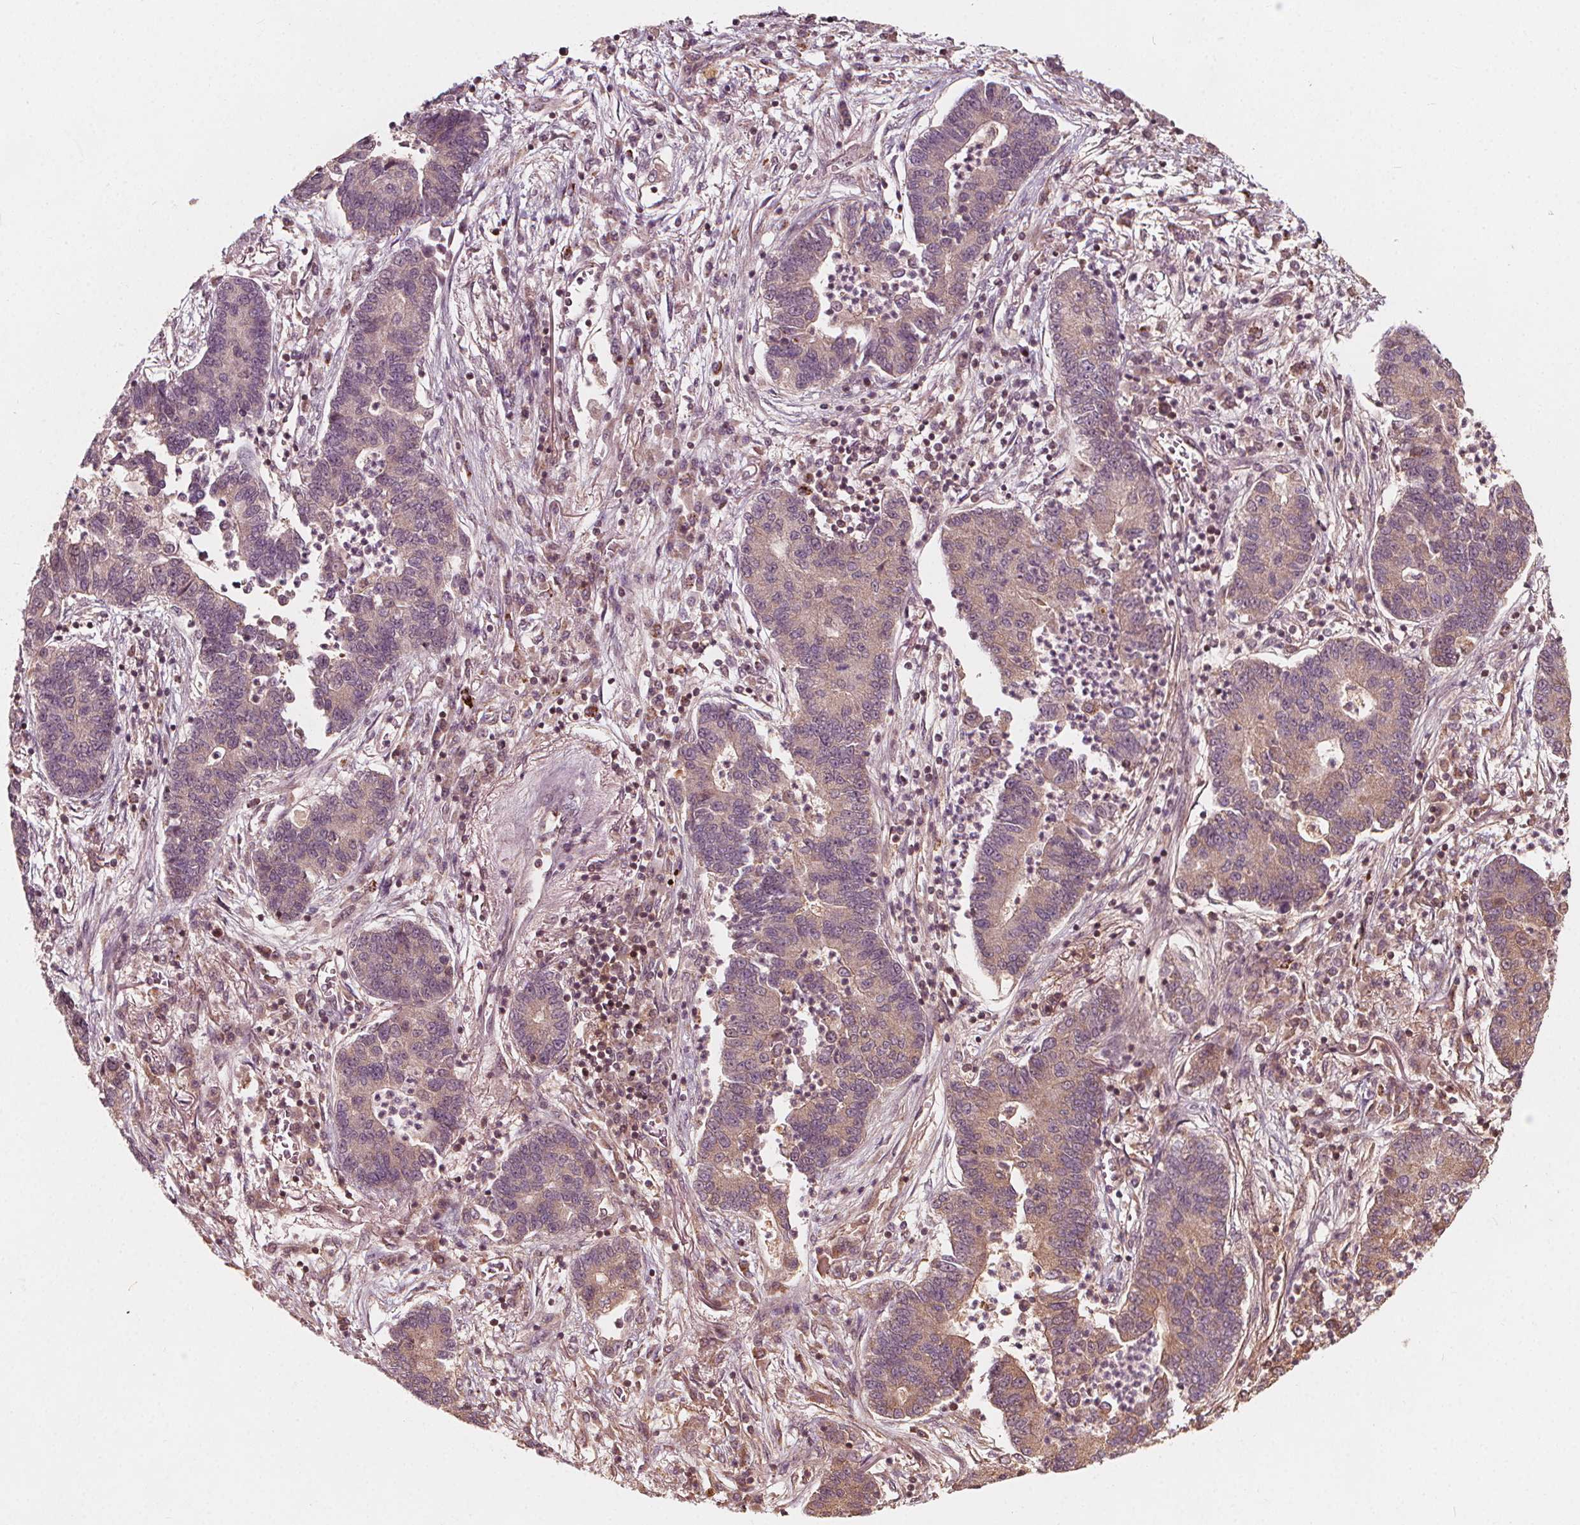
{"staining": {"intensity": "negative", "quantity": "none", "location": "none"}, "tissue": "lung cancer", "cell_type": "Tumor cells", "image_type": "cancer", "snomed": [{"axis": "morphology", "description": "Adenocarcinoma, NOS"}, {"axis": "topography", "description": "Lung"}], "caption": "This photomicrograph is of lung cancer stained with immunohistochemistry (IHC) to label a protein in brown with the nuclei are counter-stained blue. There is no staining in tumor cells.", "gene": "AIP", "patient": {"sex": "female", "age": 57}}